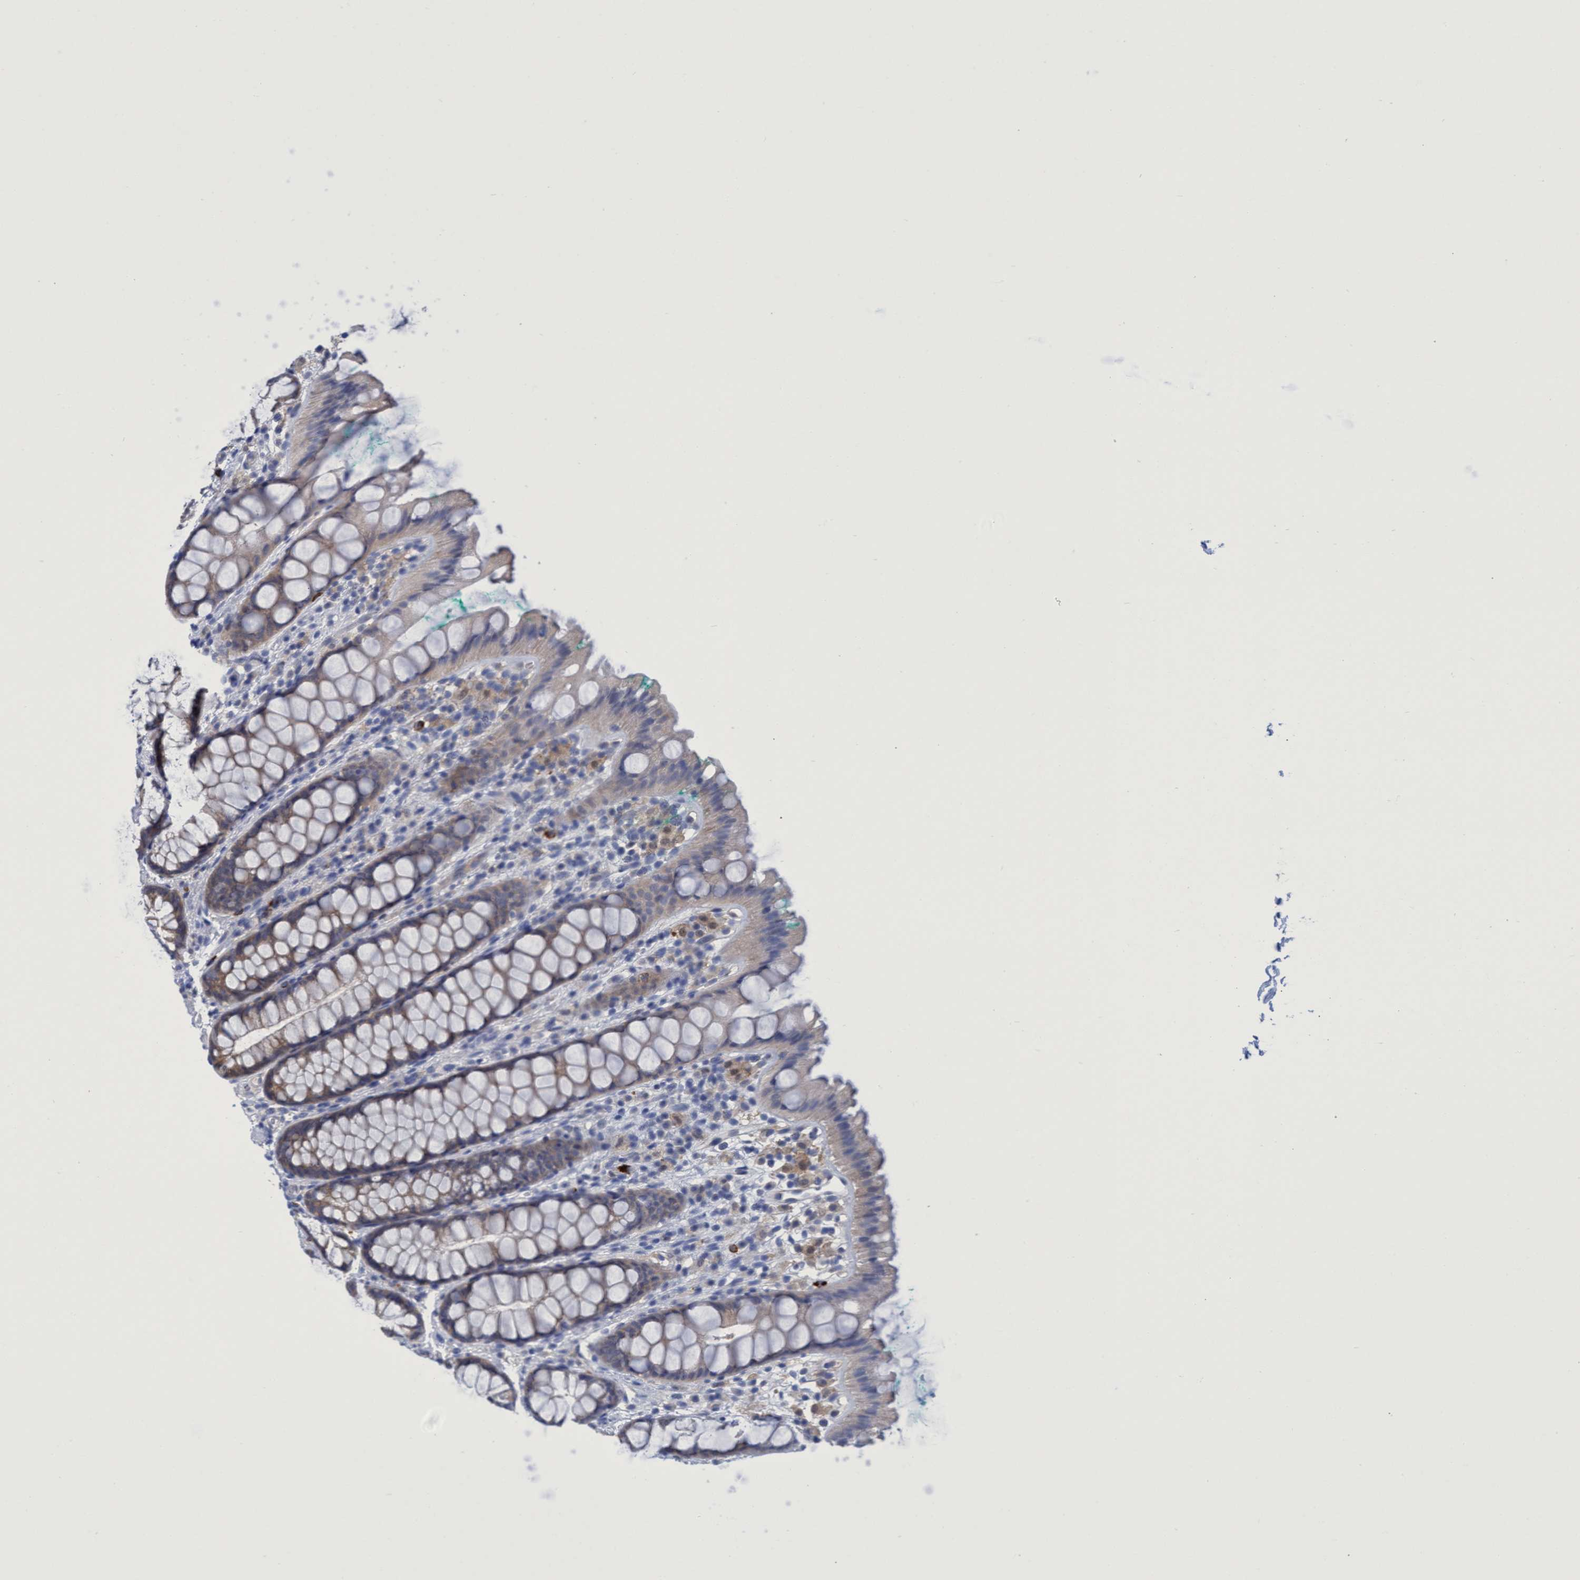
{"staining": {"intensity": "moderate", "quantity": ">75%", "location": "cytoplasmic/membranous"}, "tissue": "rectum", "cell_type": "Glandular cells", "image_type": "normal", "snomed": [{"axis": "morphology", "description": "Normal tissue, NOS"}, {"axis": "topography", "description": "Rectum"}], "caption": "Immunohistochemical staining of unremarkable rectum shows moderate cytoplasmic/membranous protein staining in about >75% of glandular cells.", "gene": "PNPO", "patient": {"sex": "female", "age": 65}}